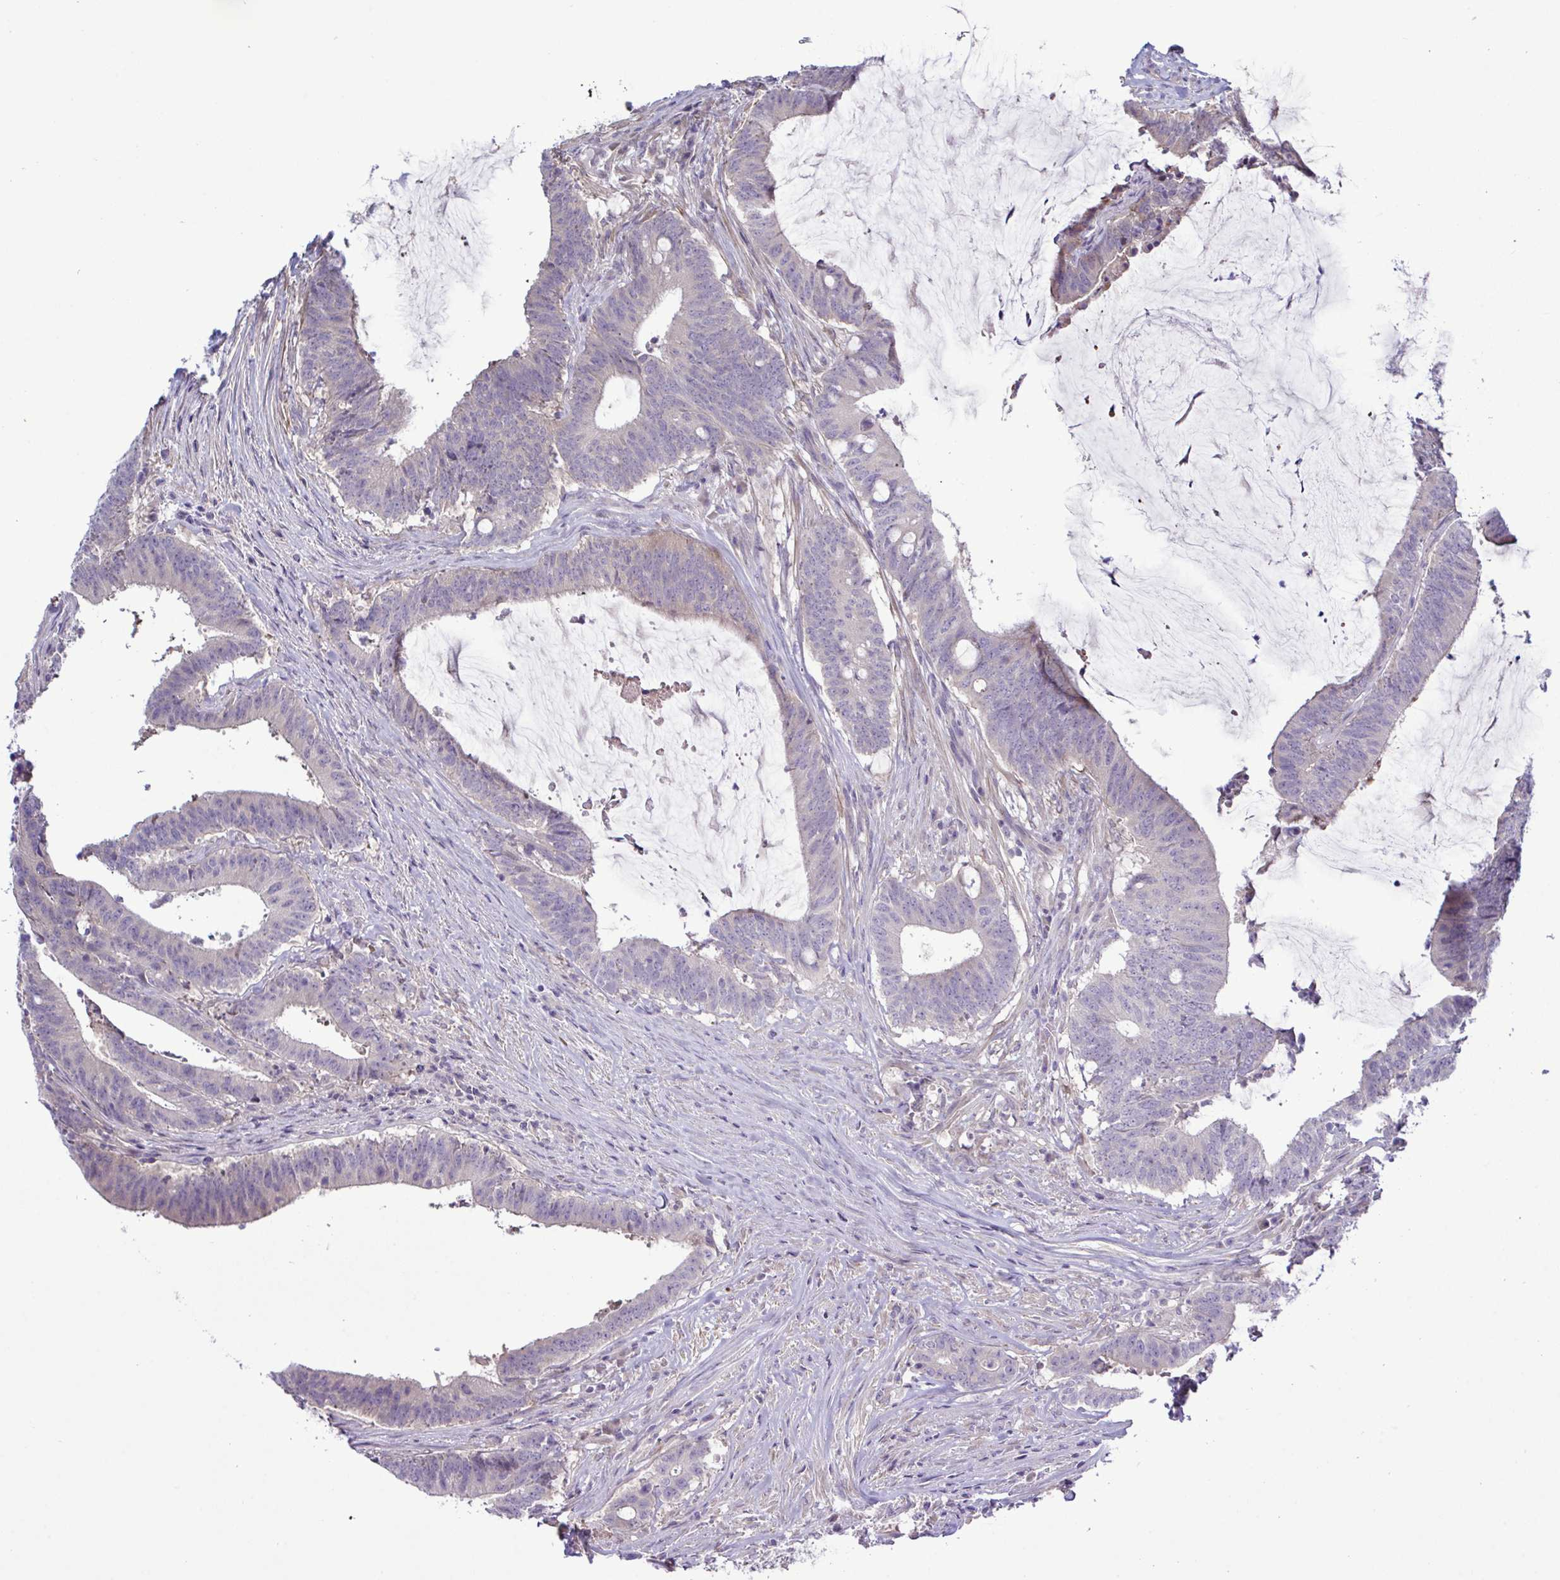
{"staining": {"intensity": "weak", "quantity": "<25%", "location": "cytoplasmic/membranous"}, "tissue": "colorectal cancer", "cell_type": "Tumor cells", "image_type": "cancer", "snomed": [{"axis": "morphology", "description": "Adenocarcinoma, NOS"}, {"axis": "topography", "description": "Colon"}], "caption": "IHC of human colorectal cancer shows no staining in tumor cells. (IHC, brightfield microscopy, high magnification).", "gene": "SYNPO2L", "patient": {"sex": "female", "age": 43}}